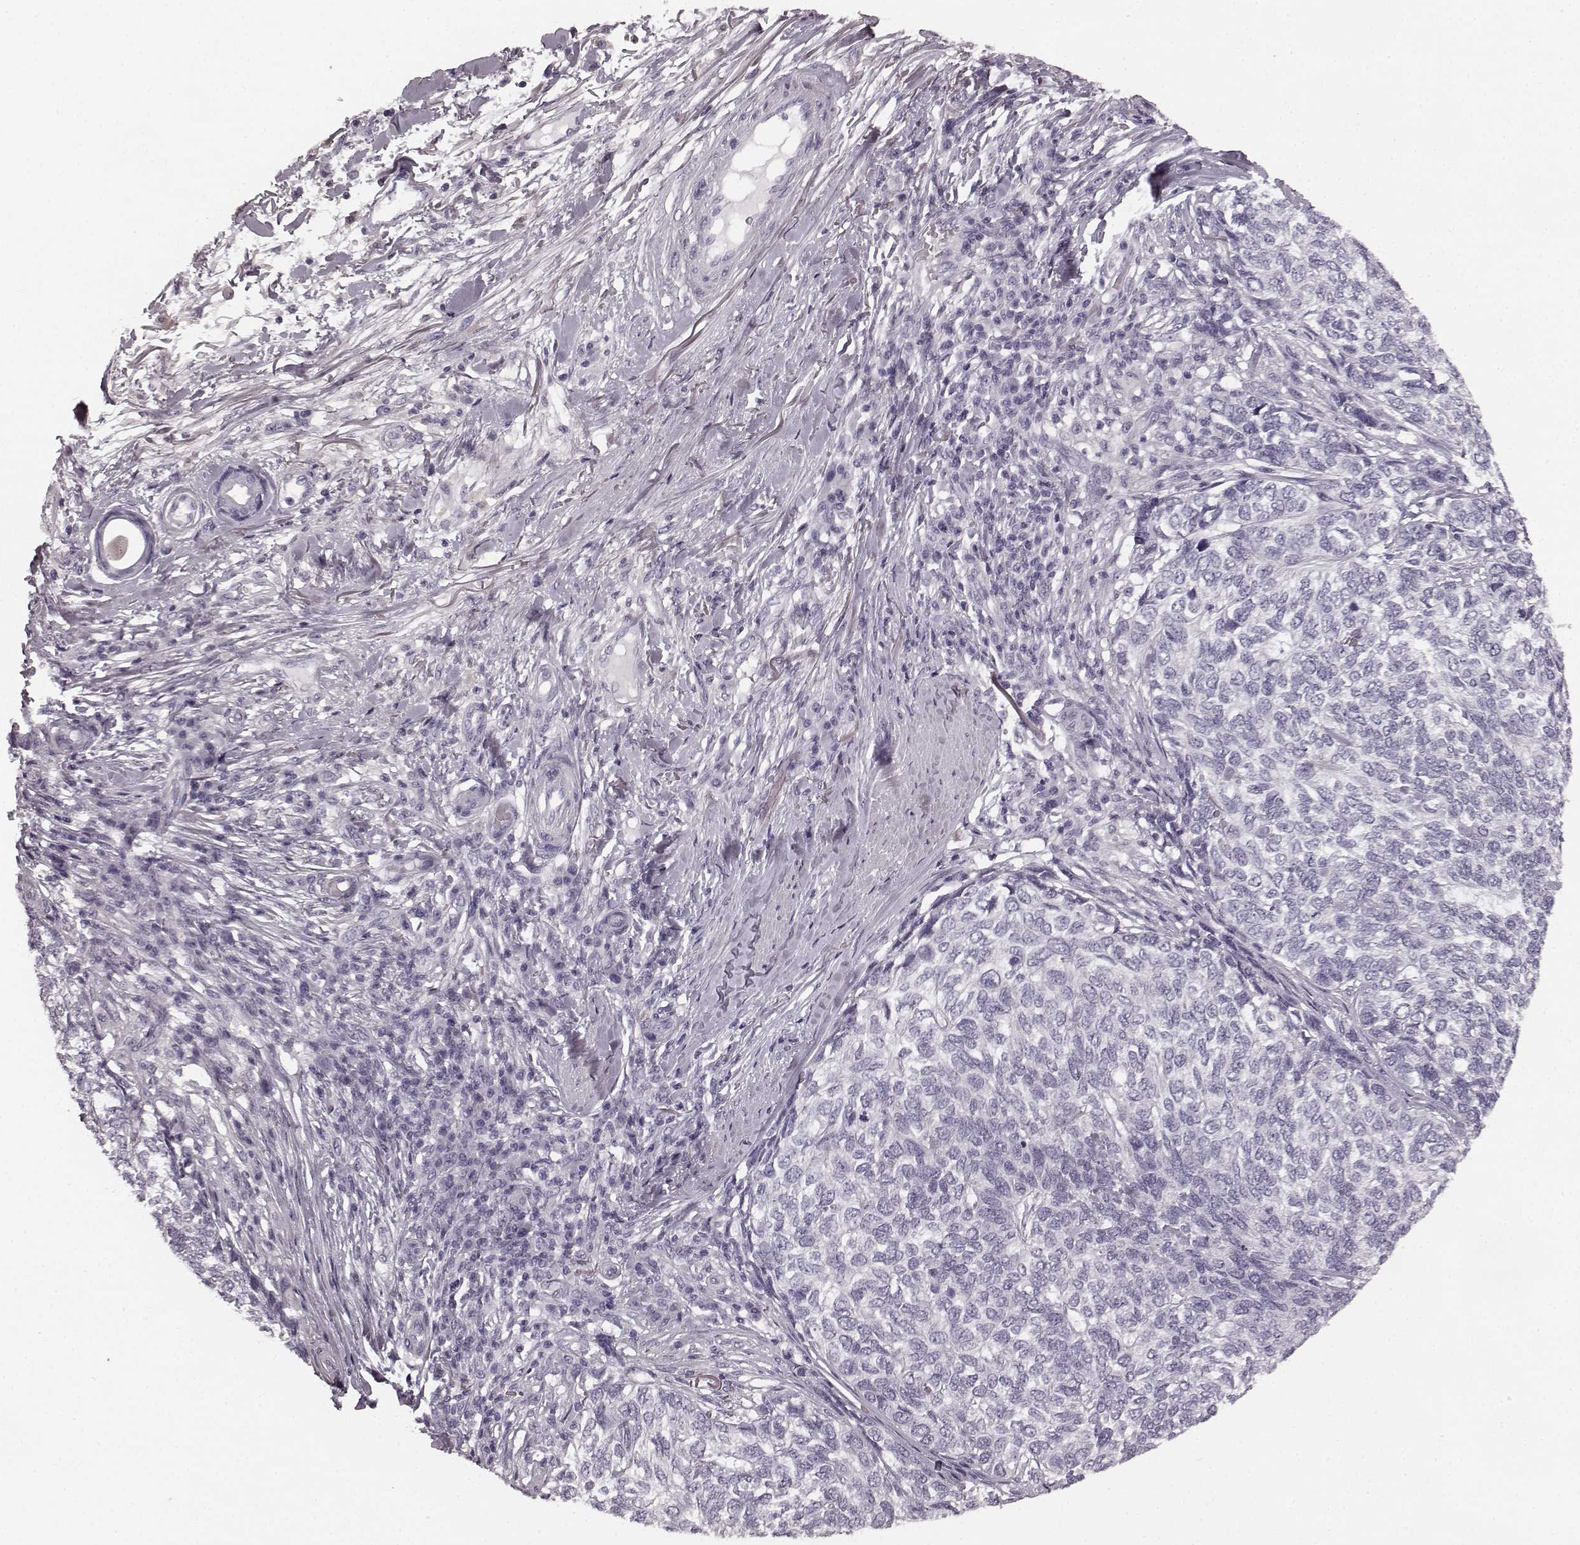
{"staining": {"intensity": "negative", "quantity": "none", "location": "none"}, "tissue": "skin cancer", "cell_type": "Tumor cells", "image_type": "cancer", "snomed": [{"axis": "morphology", "description": "Basal cell carcinoma"}, {"axis": "topography", "description": "Skin"}], "caption": "Immunohistochemistry (IHC) photomicrograph of skin cancer (basal cell carcinoma) stained for a protein (brown), which exhibits no expression in tumor cells.", "gene": "TMPRSS15", "patient": {"sex": "female", "age": 65}}